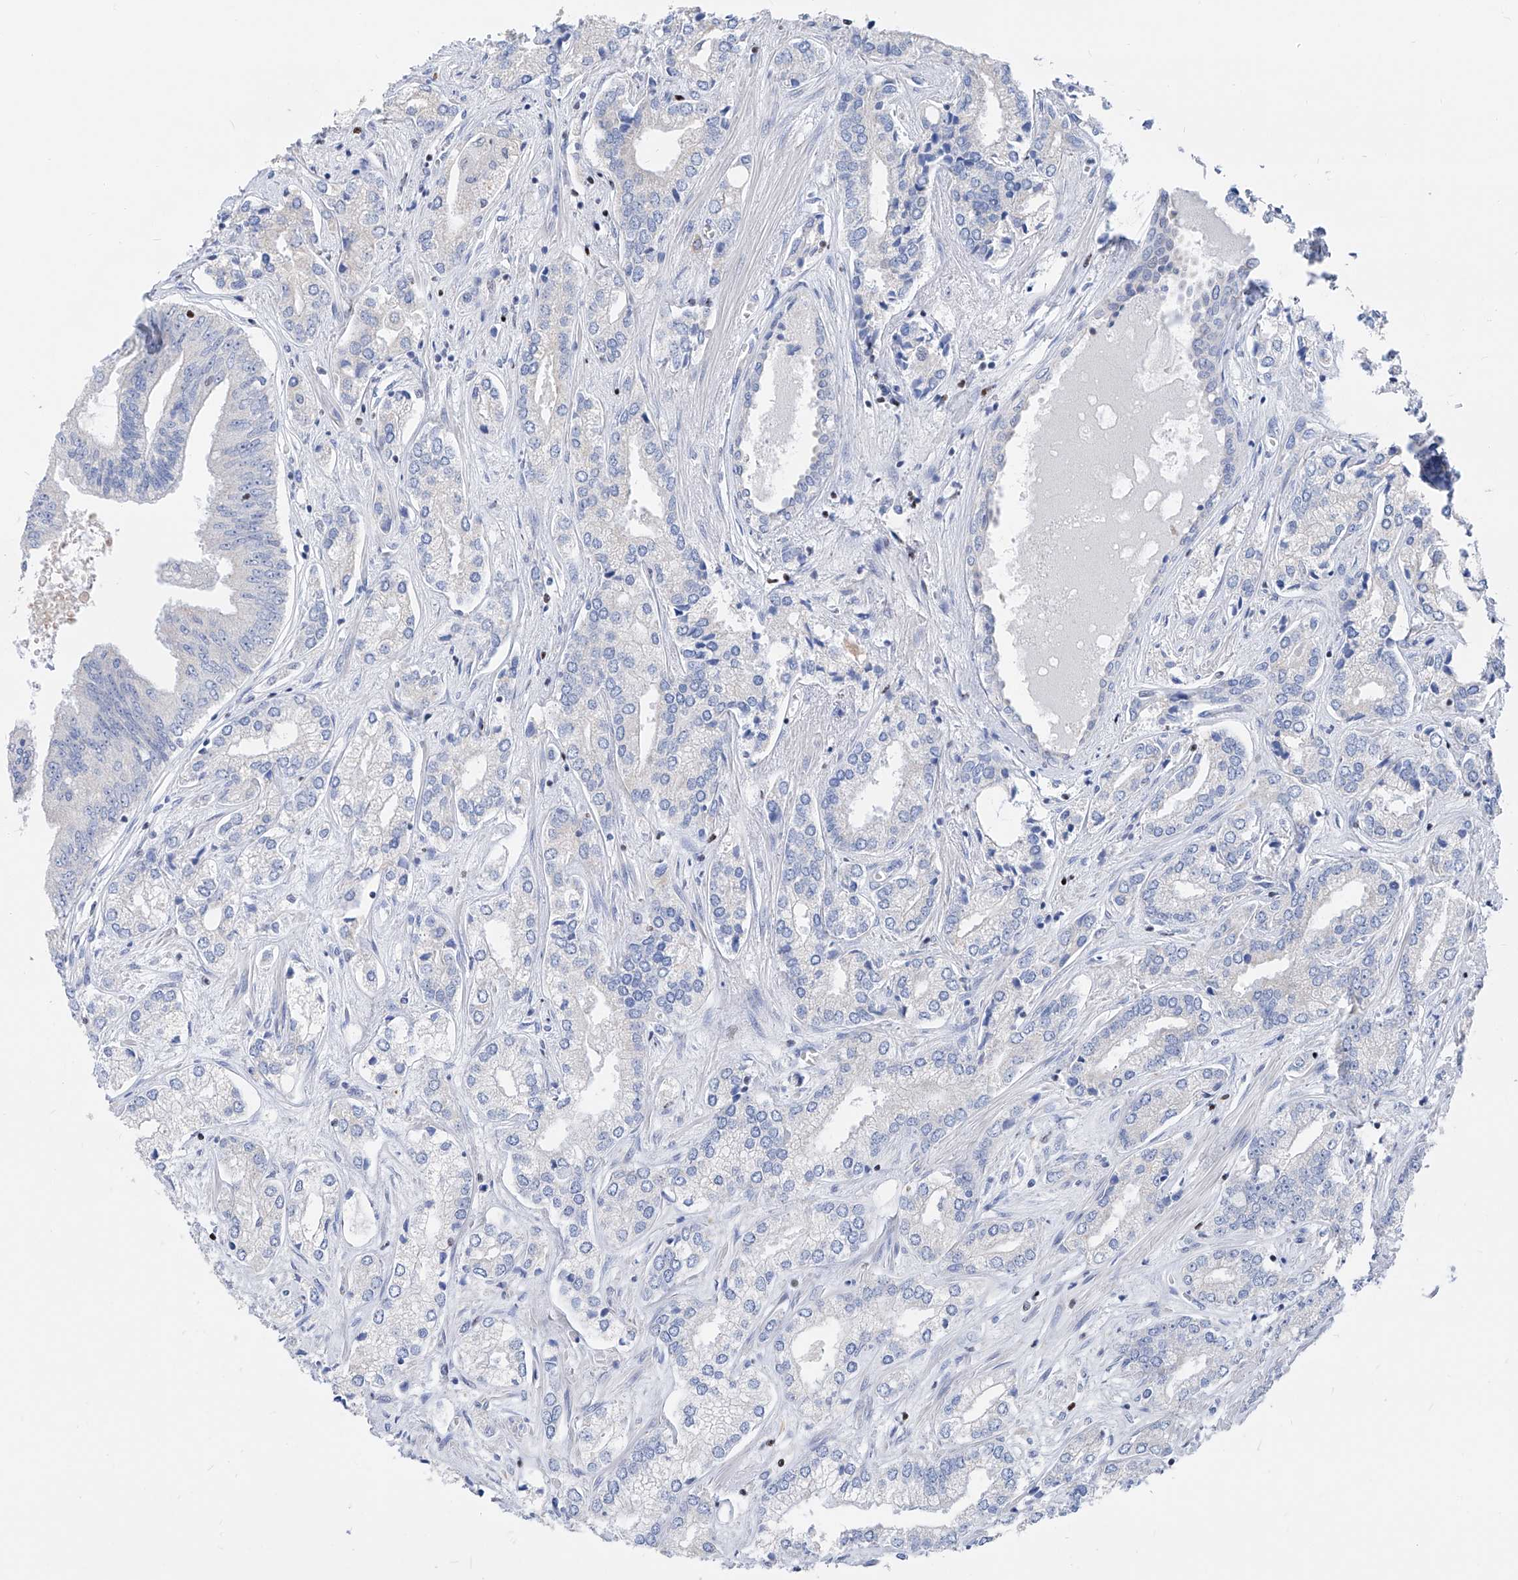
{"staining": {"intensity": "negative", "quantity": "none", "location": "none"}, "tissue": "prostate cancer", "cell_type": "Tumor cells", "image_type": "cancer", "snomed": [{"axis": "morphology", "description": "Adenocarcinoma, High grade"}, {"axis": "topography", "description": "Prostate"}], "caption": "IHC micrograph of prostate cancer (adenocarcinoma (high-grade)) stained for a protein (brown), which displays no staining in tumor cells.", "gene": "FRS3", "patient": {"sex": "male", "age": 66}}